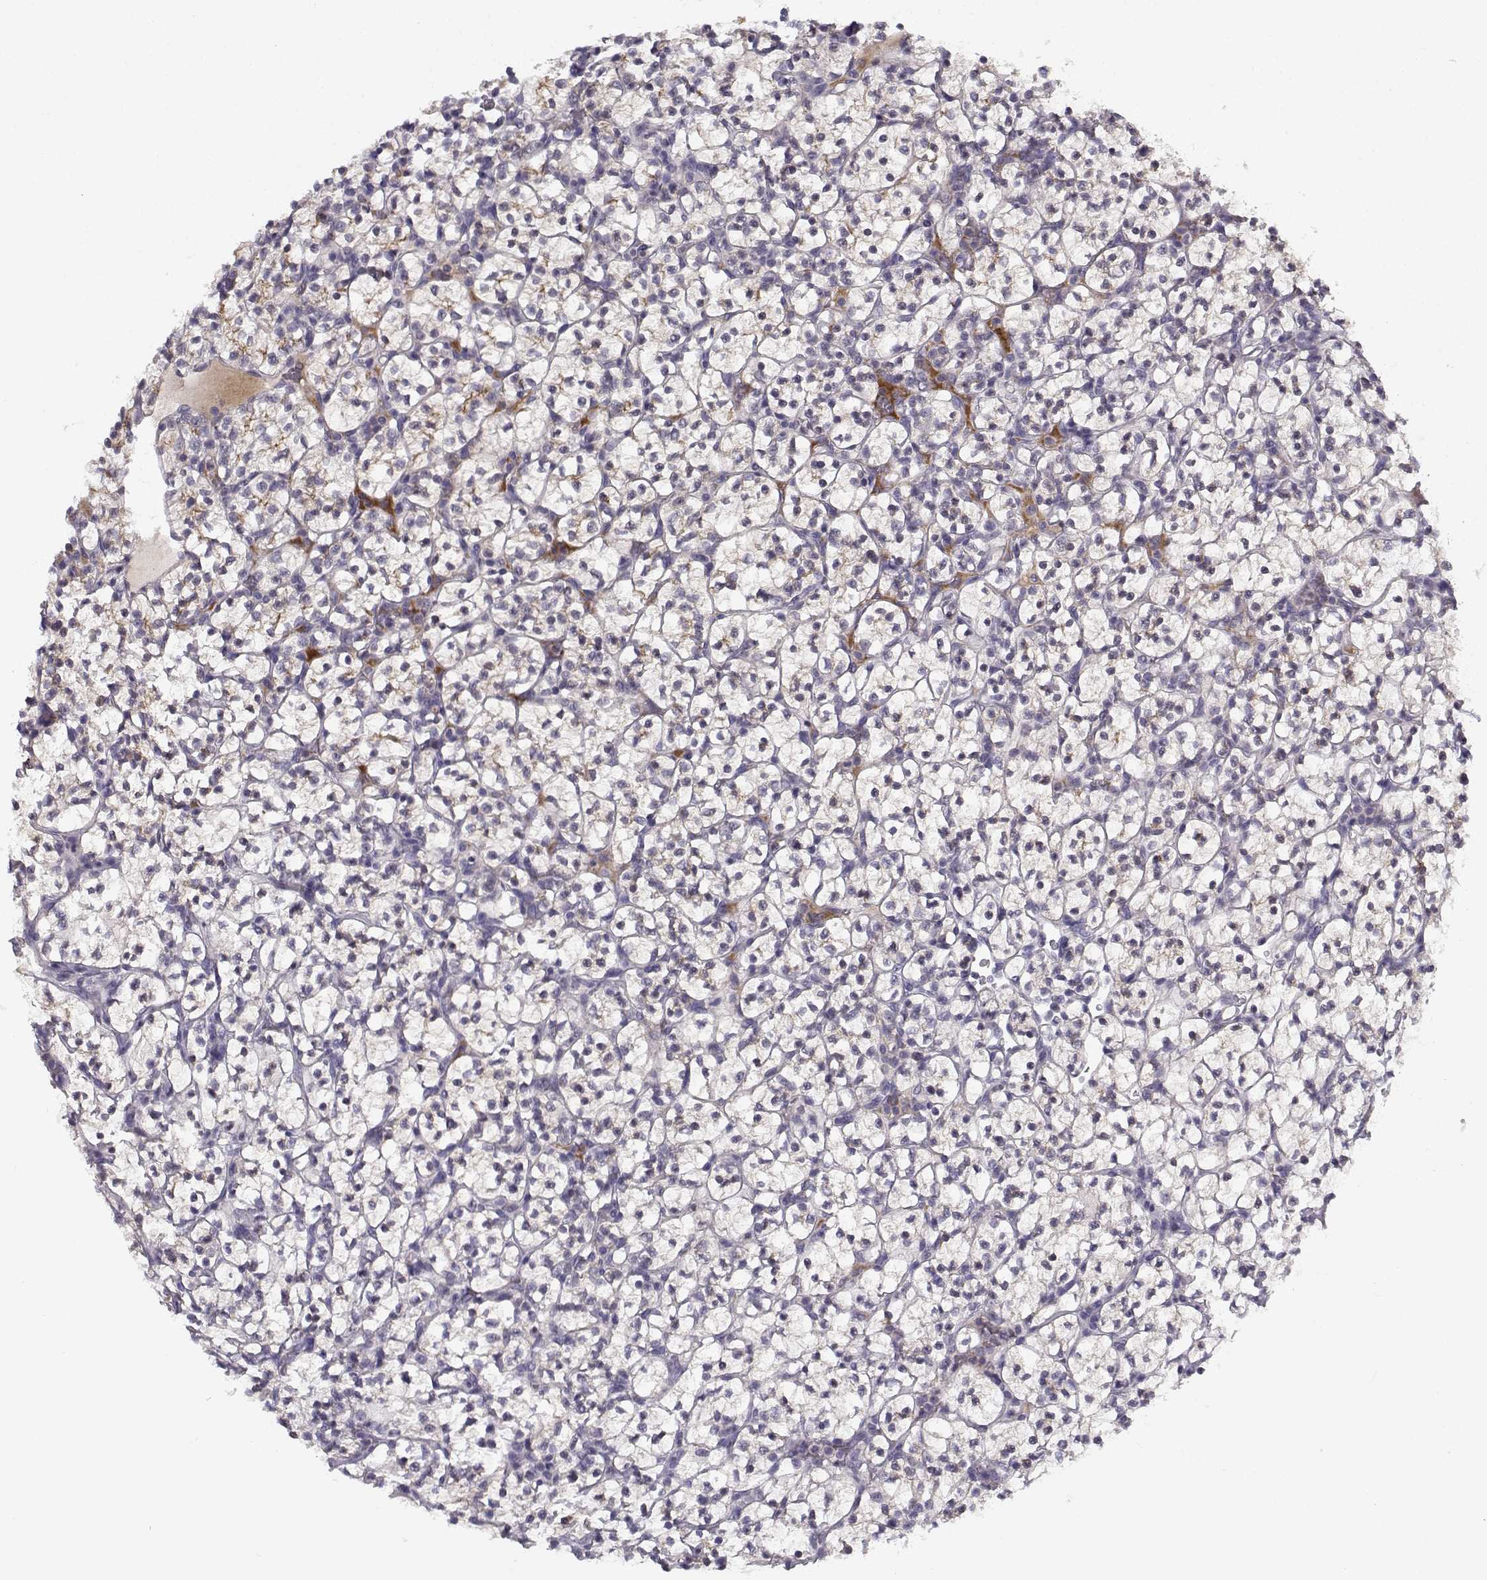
{"staining": {"intensity": "negative", "quantity": "none", "location": "none"}, "tissue": "renal cancer", "cell_type": "Tumor cells", "image_type": "cancer", "snomed": [{"axis": "morphology", "description": "Adenocarcinoma, NOS"}, {"axis": "topography", "description": "Kidney"}], "caption": "The image shows no staining of tumor cells in renal adenocarcinoma. (DAB immunohistochemistry, high magnification).", "gene": "DDX25", "patient": {"sex": "female", "age": 89}}